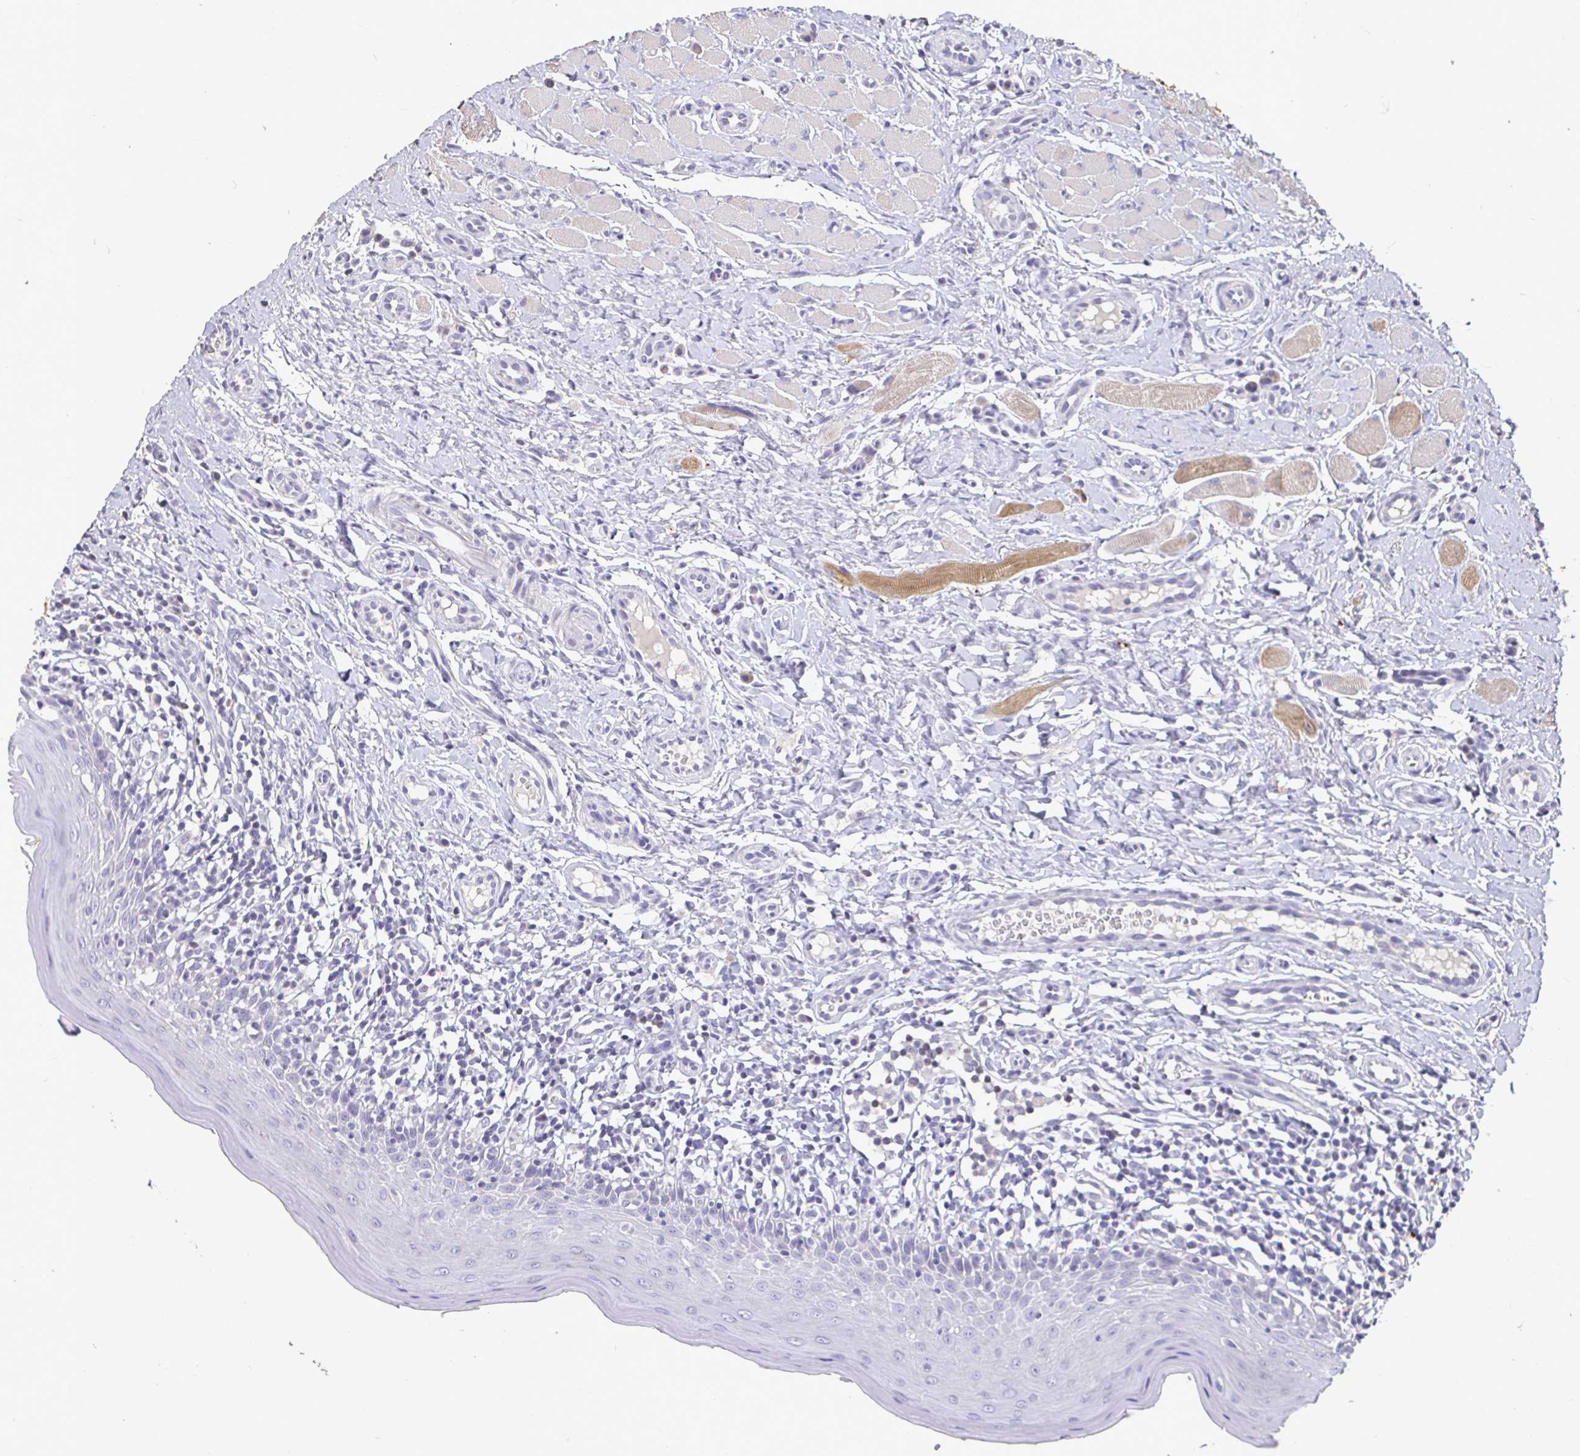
{"staining": {"intensity": "negative", "quantity": "none", "location": "none"}, "tissue": "oral mucosa", "cell_type": "Squamous epithelial cells", "image_type": "normal", "snomed": [{"axis": "morphology", "description": "Normal tissue, NOS"}, {"axis": "topography", "description": "Oral tissue"}, {"axis": "topography", "description": "Tounge, NOS"}], "caption": "Immunohistochemistry photomicrograph of normal oral mucosa: human oral mucosa stained with DAB (3,3'-diaminobenzidine) exhibits no significant protein expression in squamous epithelial cells. (Immunohistochemistry (ihc), brightfield microscopy, high magnification).", "gene": "SHISA4", "patient": {"sex": "female", "age": 58}}